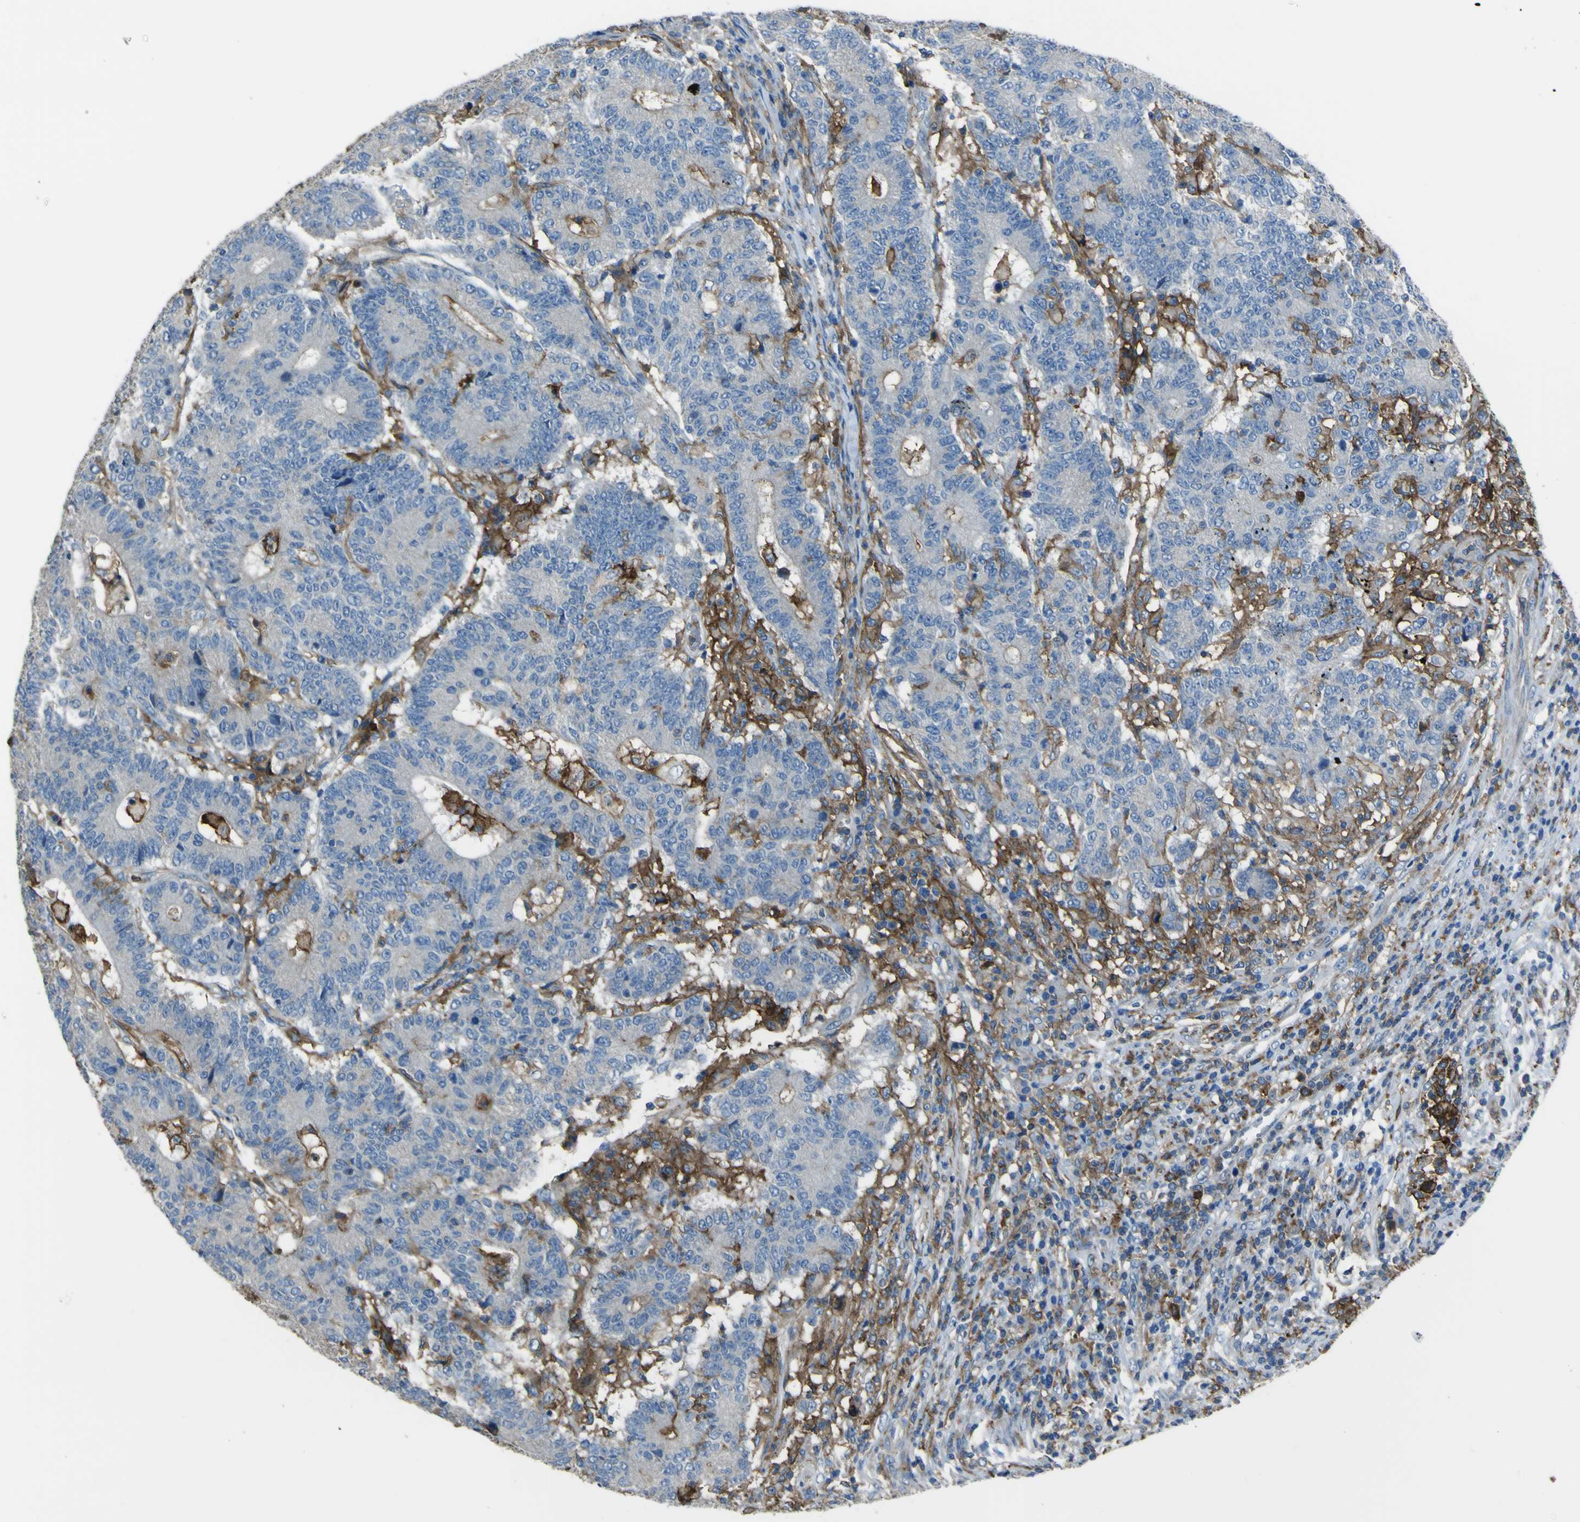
{"staining": {"intensity": "negative", "quantity": "none", "location": "none"}, "tissue": "colorectal cancer", "cell_type": "Tumor cells", "image_type": "cancer", "snomed": [{"axis": "morphology", "description": "Normal tissue, NOS"}, {"axis": "morphology", "description": "Adenocarcinoma, NOS"}, {"axis": "topography", "description": "Colon"}], "caption": "This is an IHC image of colorectal adenocarcinoma. There is no staining in tumor cells.", "gene": "LAIR1", "patient": {"sex": "female", "age": 75}}